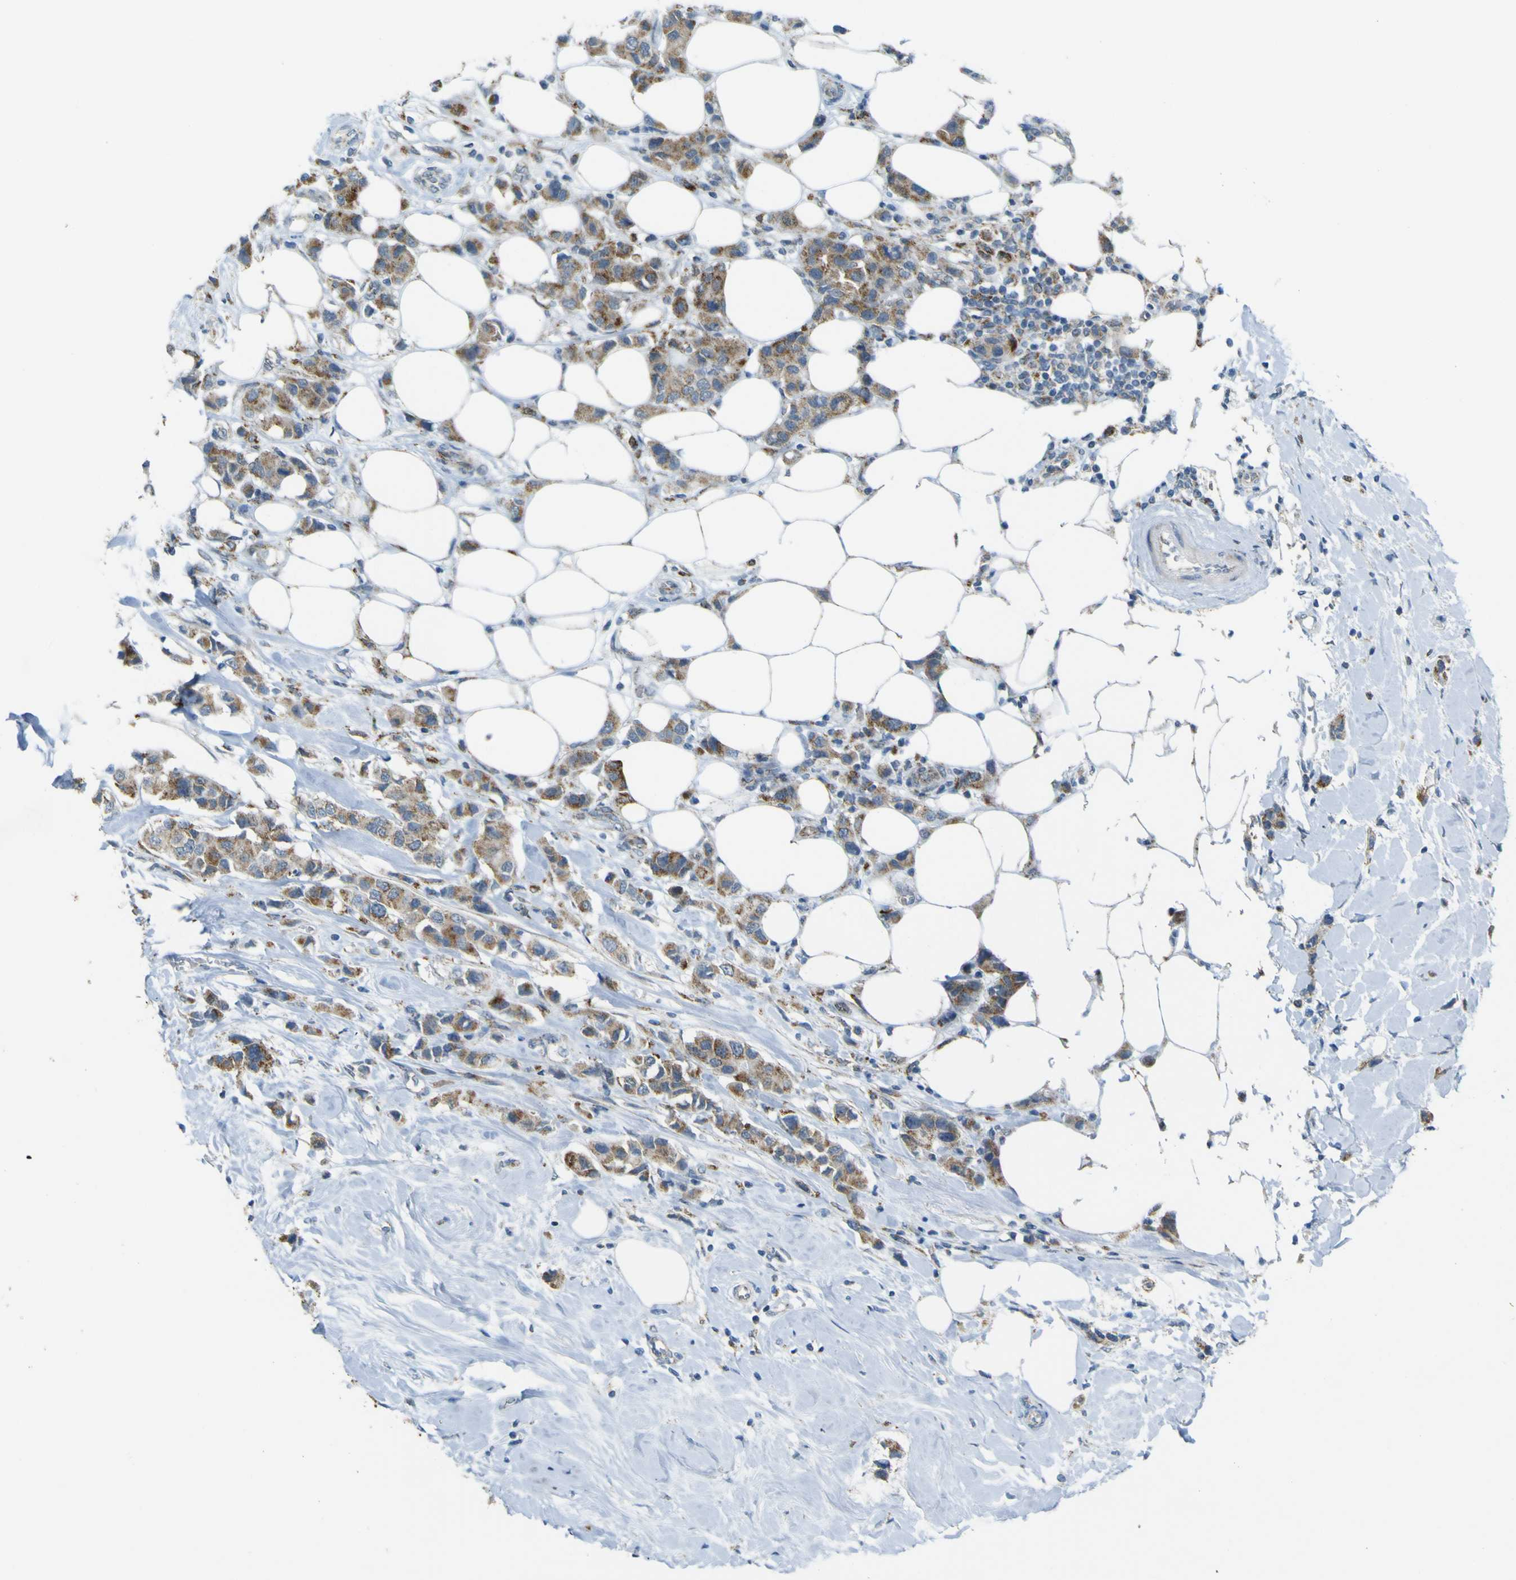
{"staining": {"intensity": "moderate", "quantity": ">75%", "location": "cytoplasmic/membranous"}, "tissue": "breast cancer", "cell_type": "Tumor cells", "image_type": "cancer", "snomed": [{"axis": "morphology", "description": "Normal tissue, NOS"}, {"axis": "morphology", "description": "Duct carcinoma"}, {"axis": "topography", "description": "Breast"}], "caption": "Moderate cytoplasmic/membranous positivity is seen in about >75% of tumor cells in breast cancer. (Brightfield microscopy of DAB IHC at high magnification).", "gene": "ACBD5", "patient": {"sex": "female", "age": 50}}